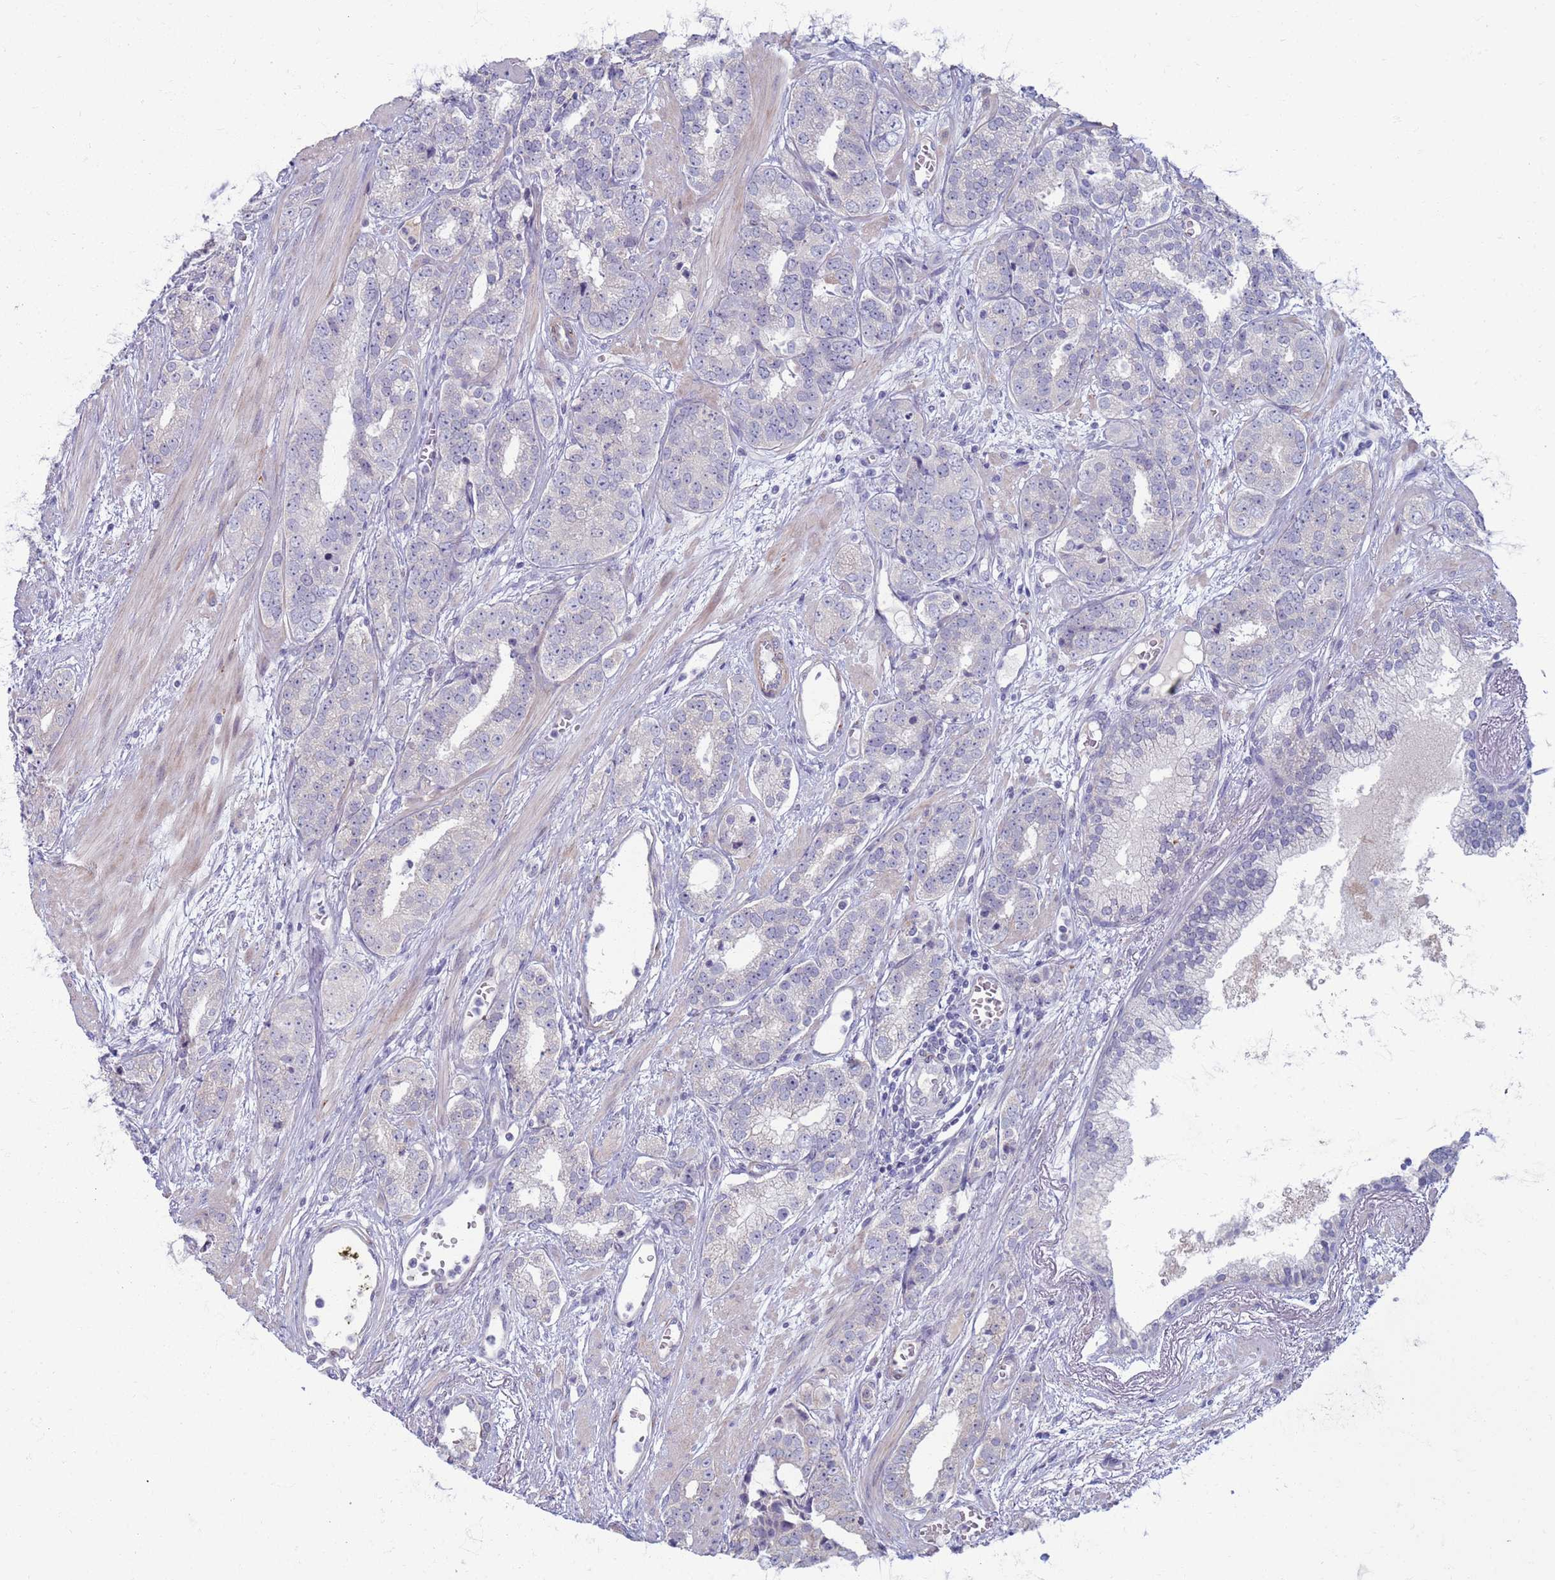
{"staining": {"intensity": "negative", "quantity": "none", "location": "none"}, "tissue": "prostate cancer", "cell_type": "Tumor cells", "image_type": "cancer", "snomed": [{"axis": "morphology", "description": "Adenocarcinoma, High grade"}, {"axis": "topography", "description": "Prostate"}], "caption": "This is an immunohistochemistry micrograph of high-grade adenocarcinoma (prostate). There is no expression in tumor cells.", "gene": "CLCA2", "patient": {"sex": "male", "age": 71}}